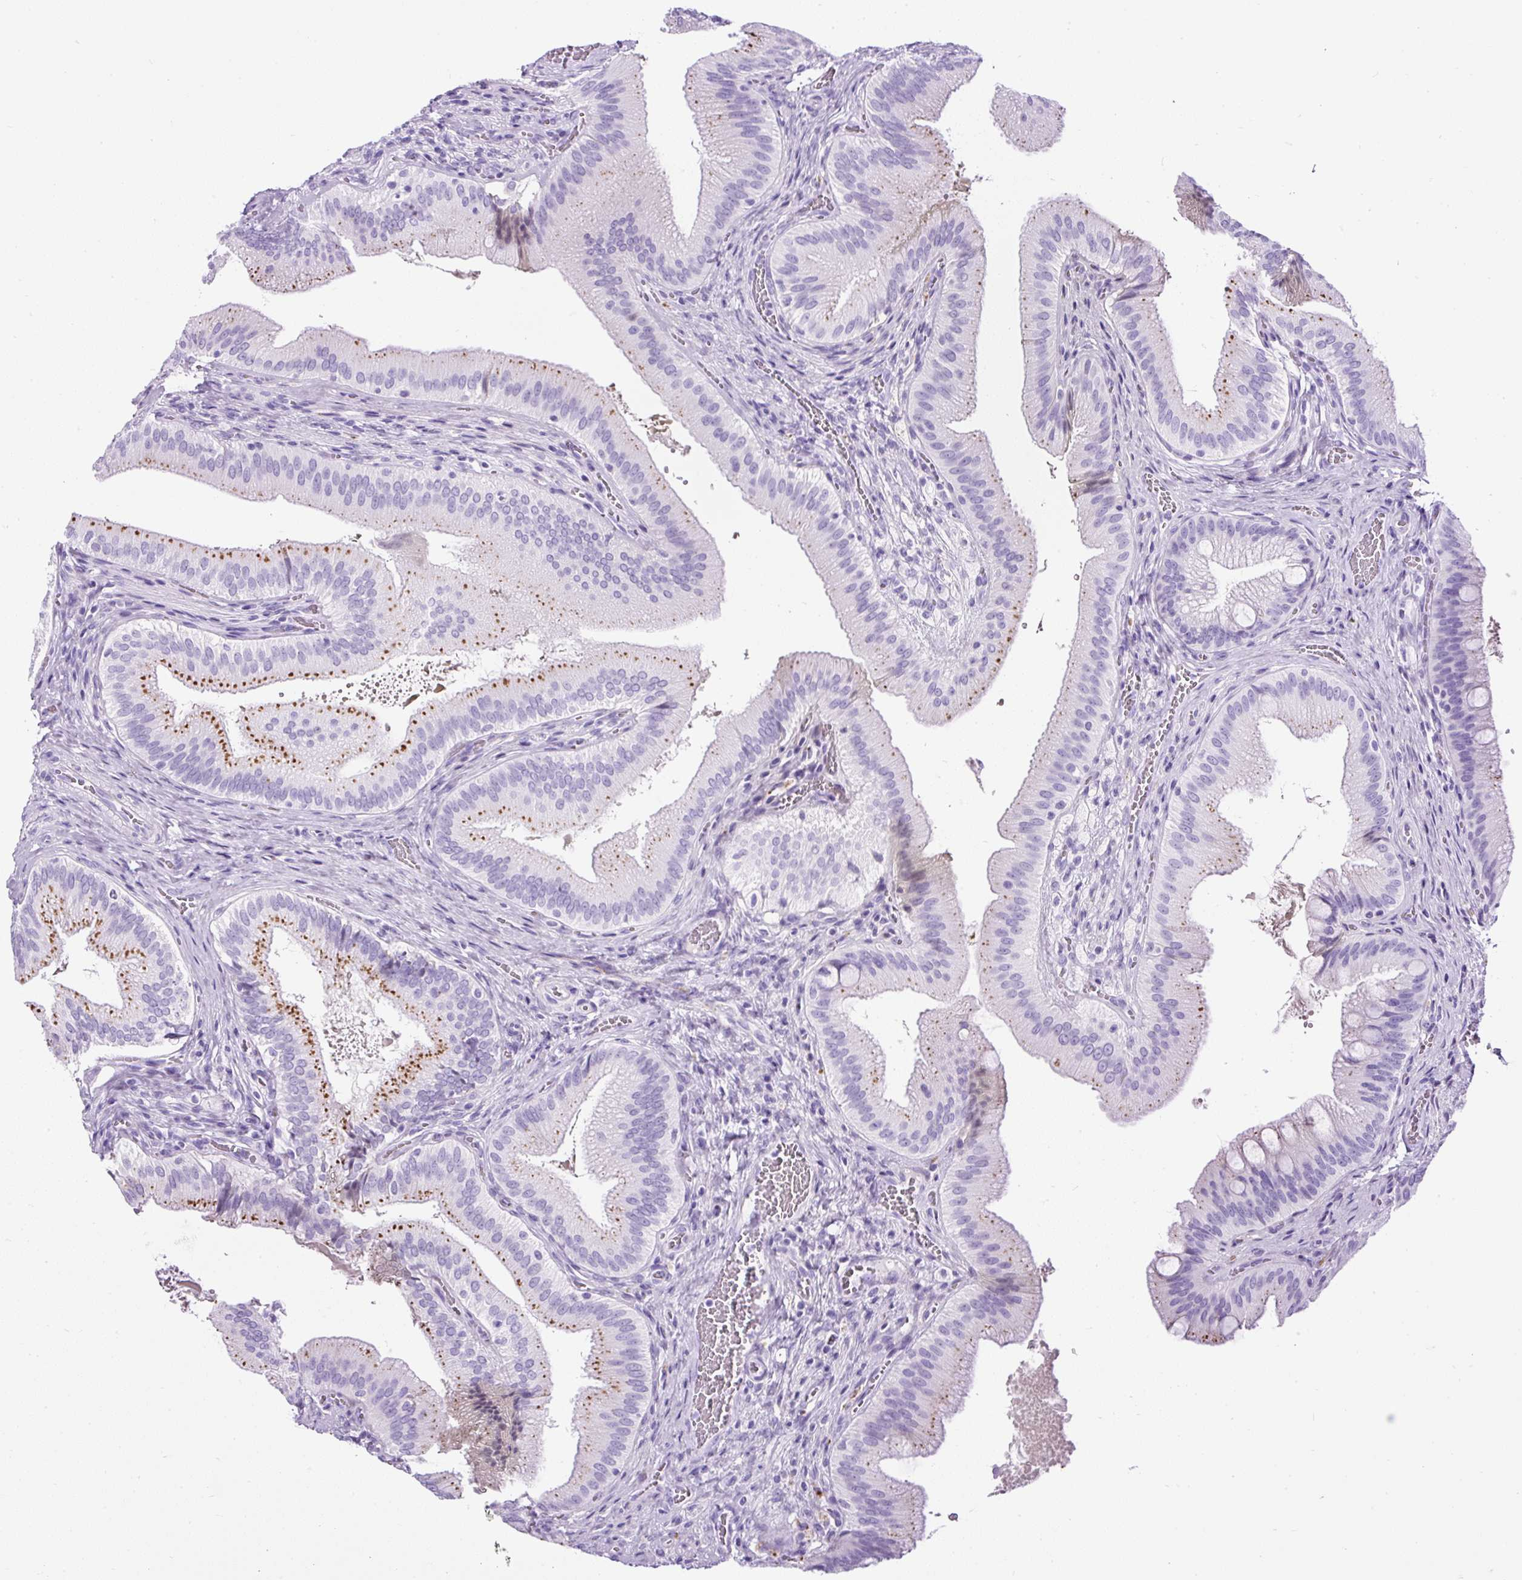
{"staining": {"intensity": "moderate", "quantity": "<25%", "location": "cytoplasmic/membranous"}, "tissue": "gallbladder", "cell_type": "Glandular cells", "image_type": "normal", "snomed": [{"axis": "morphology", "description": "Normal tissue, NOS"}, {"axis": "topography", "description": "Gallbladder"}], "caption": "The photomicrograph shows a brown stain indicating the presence of a protein in the cytoplasmic/membranous of glandular cells in gallbladder.", "gene": "PDIA2", "patient": {"sex": "male", "age": 17}}